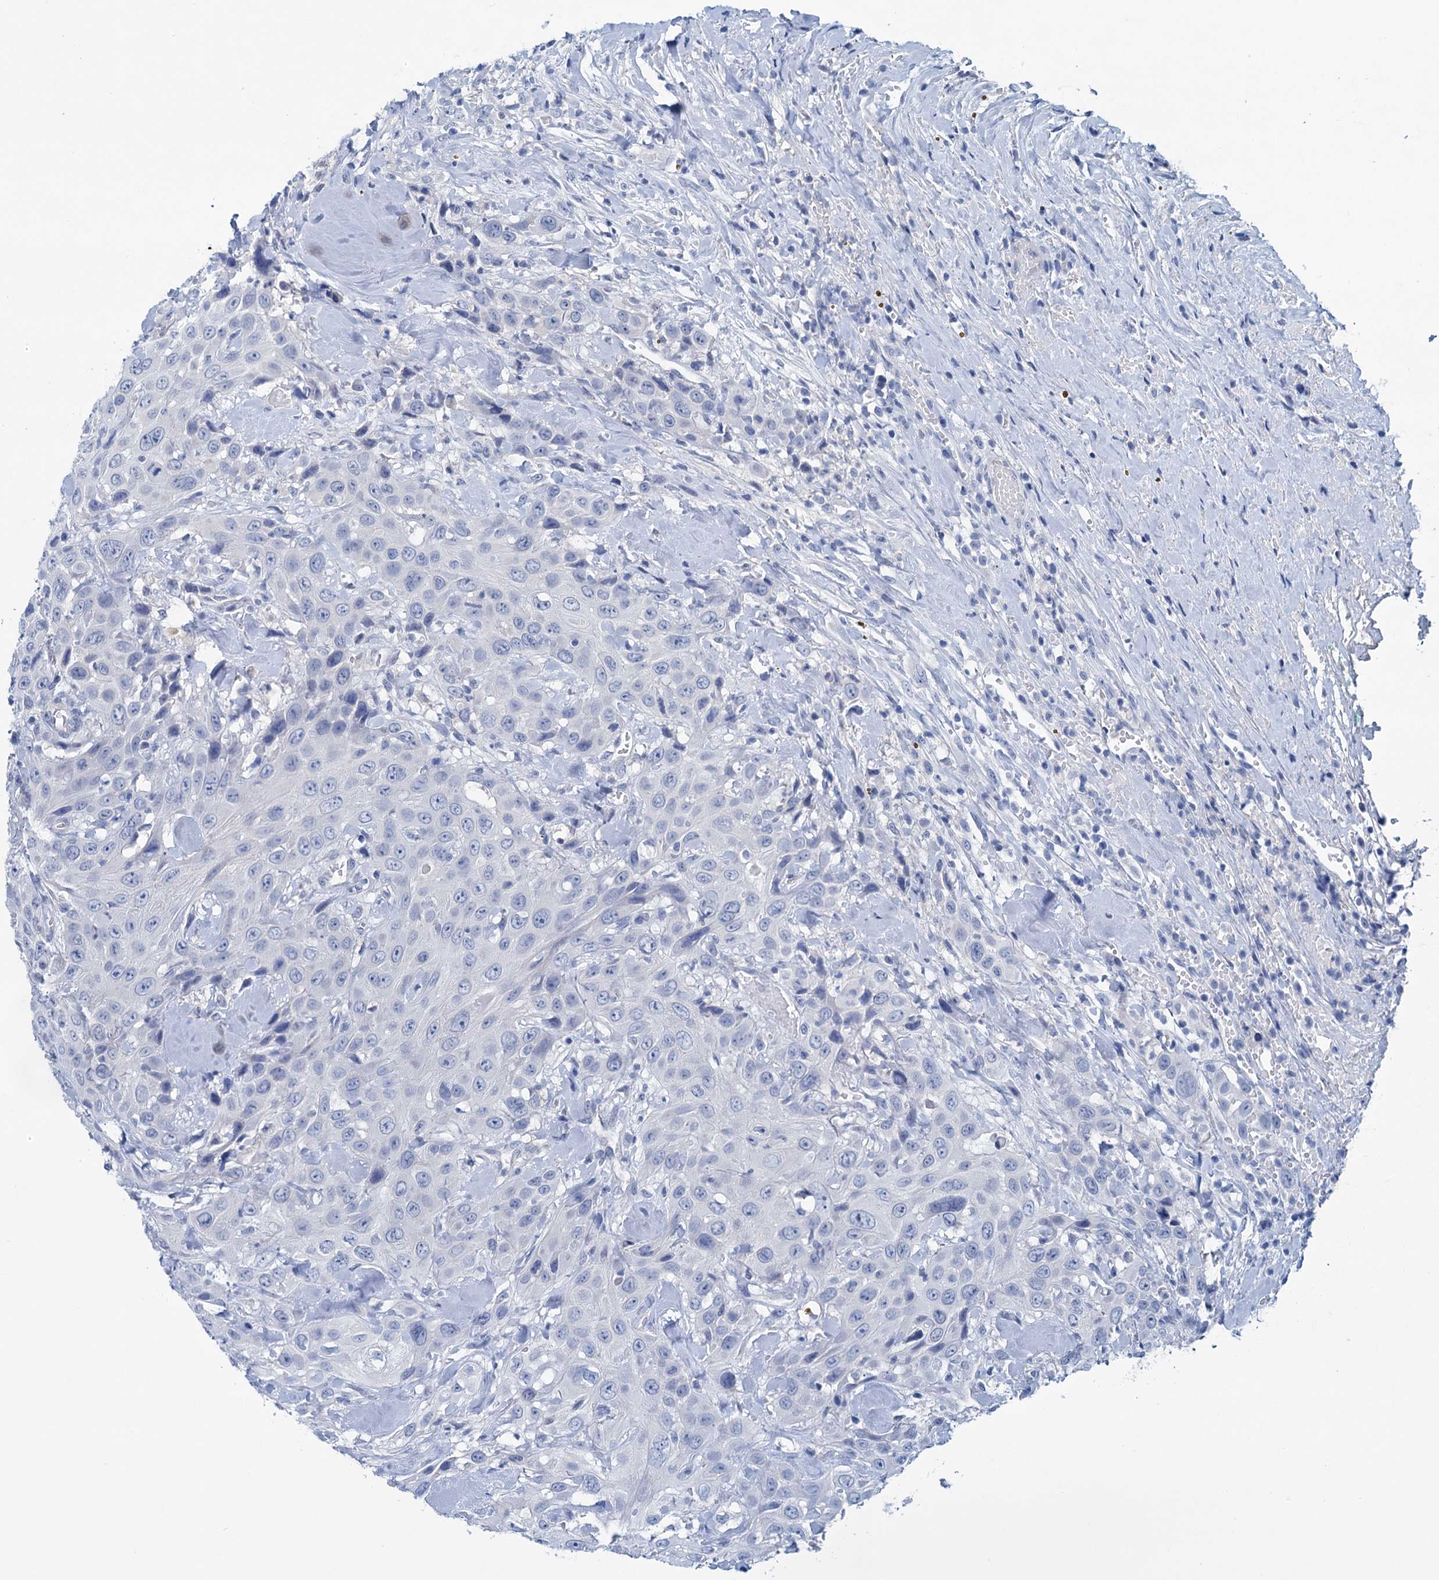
{"staining": {"intensity": "negative", "quantity": "none", "location": "none"}, "tissue": "head and neck cancer", "cell_type": "Tumor cells", "image_type": "cancer", "snomed": [{"axis": "morphology", "description": "Squamous cell carcinoma, NOS"}, {"axis": "topography", "description": "Head-Neck"}], "caption": "Tumor cells show no significant expression in head and neck squamous cell carcinoma.", "gene": "MYOZ3", "patient": {"sex": "male", "age": 81}}